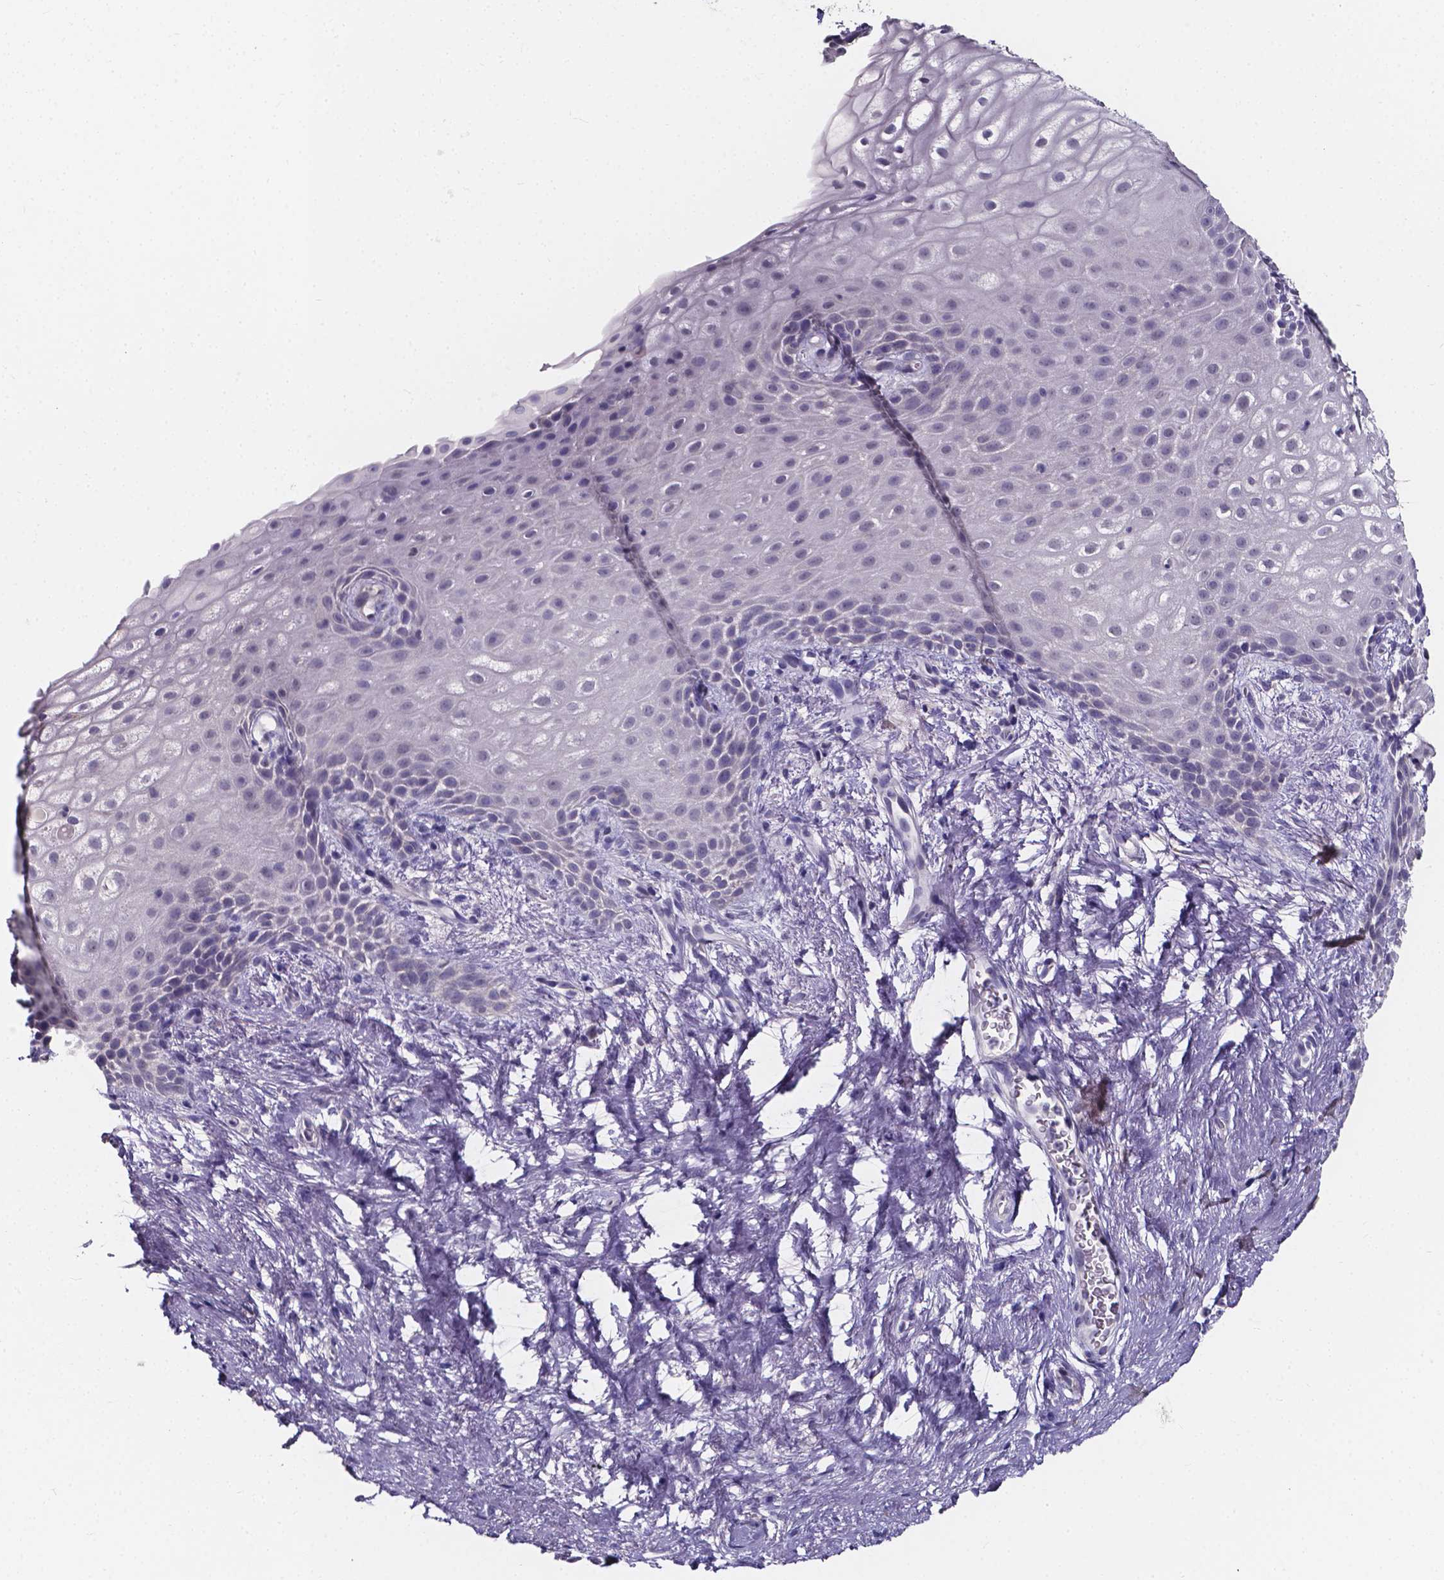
{"staining": {"intensity": "negative", "quantity": "none", "location": "none"}, "tissue": "skin", "cell_type": "Epidermal cells", "image_type": "normal", "snomed": [{"axis": "morphology", "description": "Normal tissue, NOS"}, {"axis": "topography", "description": "Anal"}], "caption": "Immunohistochemical staining of normal skin demonstrates no significant positivity in epidermal cells. The staining was performed using DAB to visualize the protein expression in brown, while the nuclei were stained in blue with hematoxylin (Magnification: 20x).", "gene": "SPOCD1", "patient": {"sex": "female", "age": 46}}